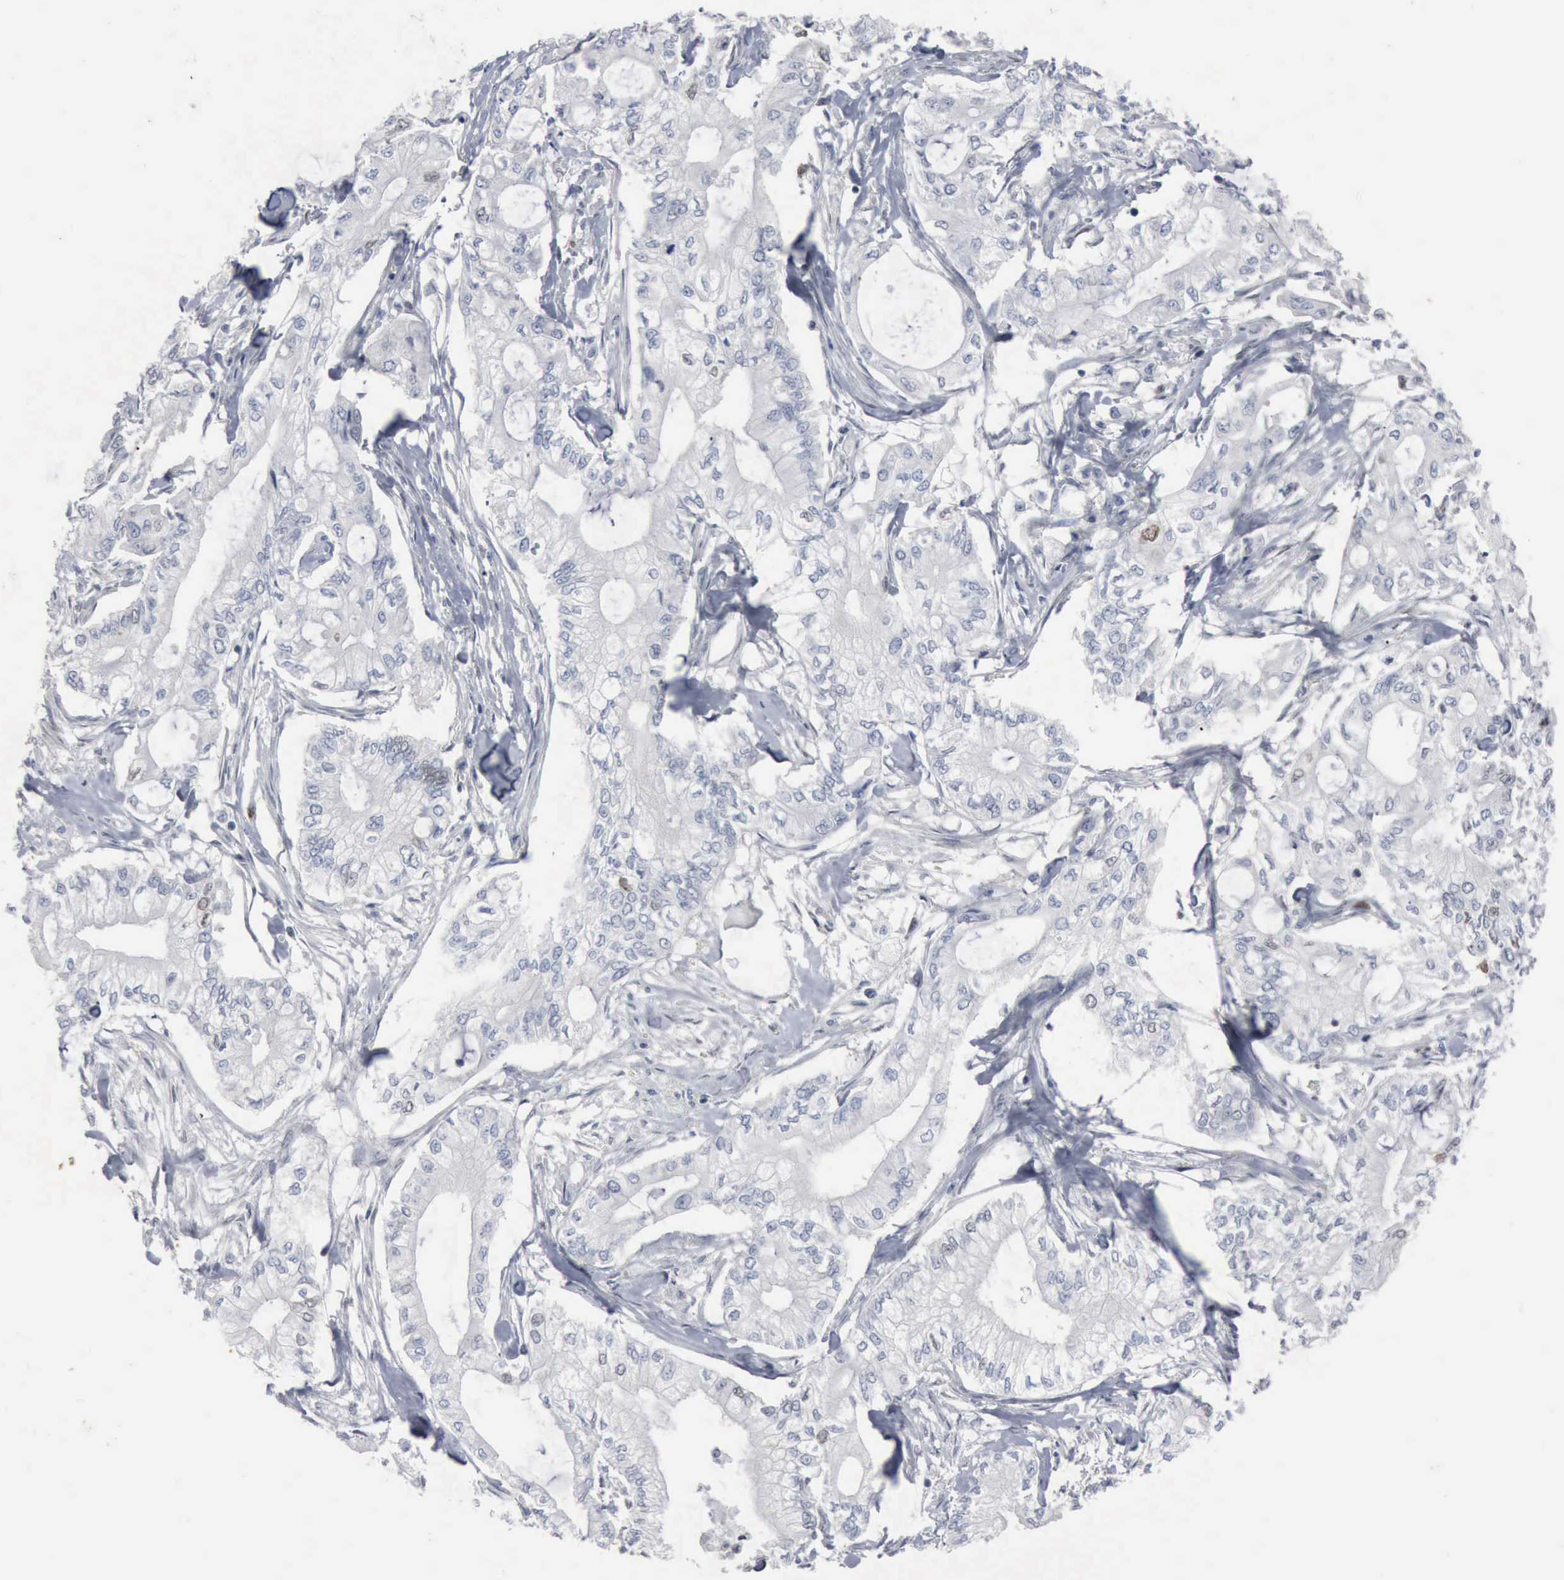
{"staining": {"intensity": "negative", "quantity": "none", "location": "none"}, "tissue": "pancreatic cancer", "cell_type": "Tumor cells", "image_type": "cancer", "snomed": [{"axis": "morphology", "description": "Adenocarcinoma, NOS"}, {"axis": "topography", "description": "Pancreas"}], "caption": "This is a image of immunohistochemistry (IHC) staining of pancreatic cancer, which shows no staining in tumor cells. Nuclei are stained in blue.", "gene": "FGF2", "patient": {"sex": "male", "age": 79}}